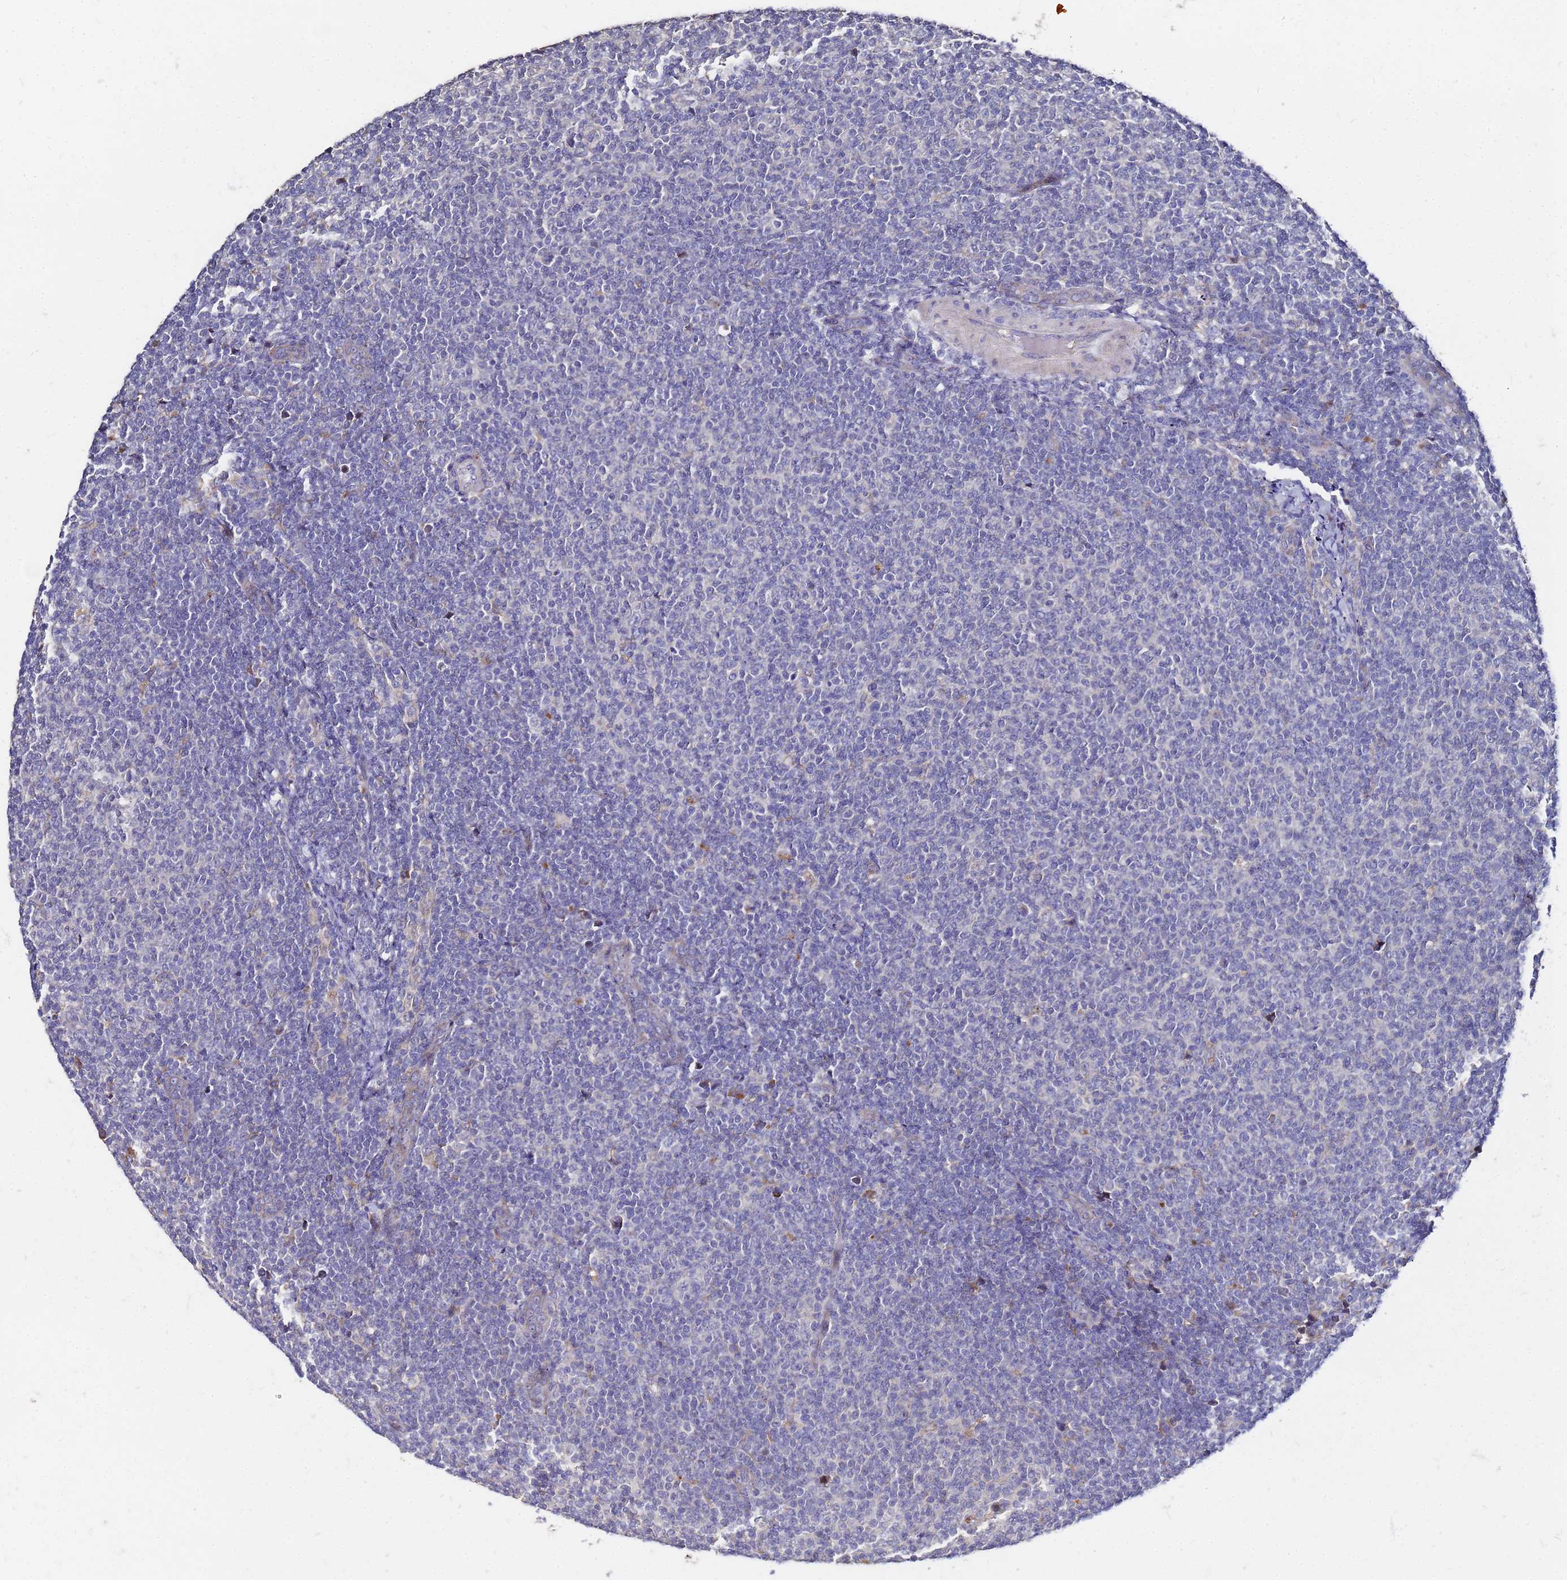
{"staining": {"intensity": "negative", "quantity": "none", "location": "none"}, "tissue": "lymphoma", "cell_type": "Tumor cells", "image_type": "cancer", "snomed": [{"axis": "morphology", "description": "Malignant lymphoma, non-Hodgkin's type, Low grade"}, {"axis": "topography", "description": "Lymph node"}], "caption": "Tumor cells show no significant positivity in lymphoma. Nuclei are stained in blue.", "gene": "TCP10L", "patient": {"sex": "male", "age": 66}}